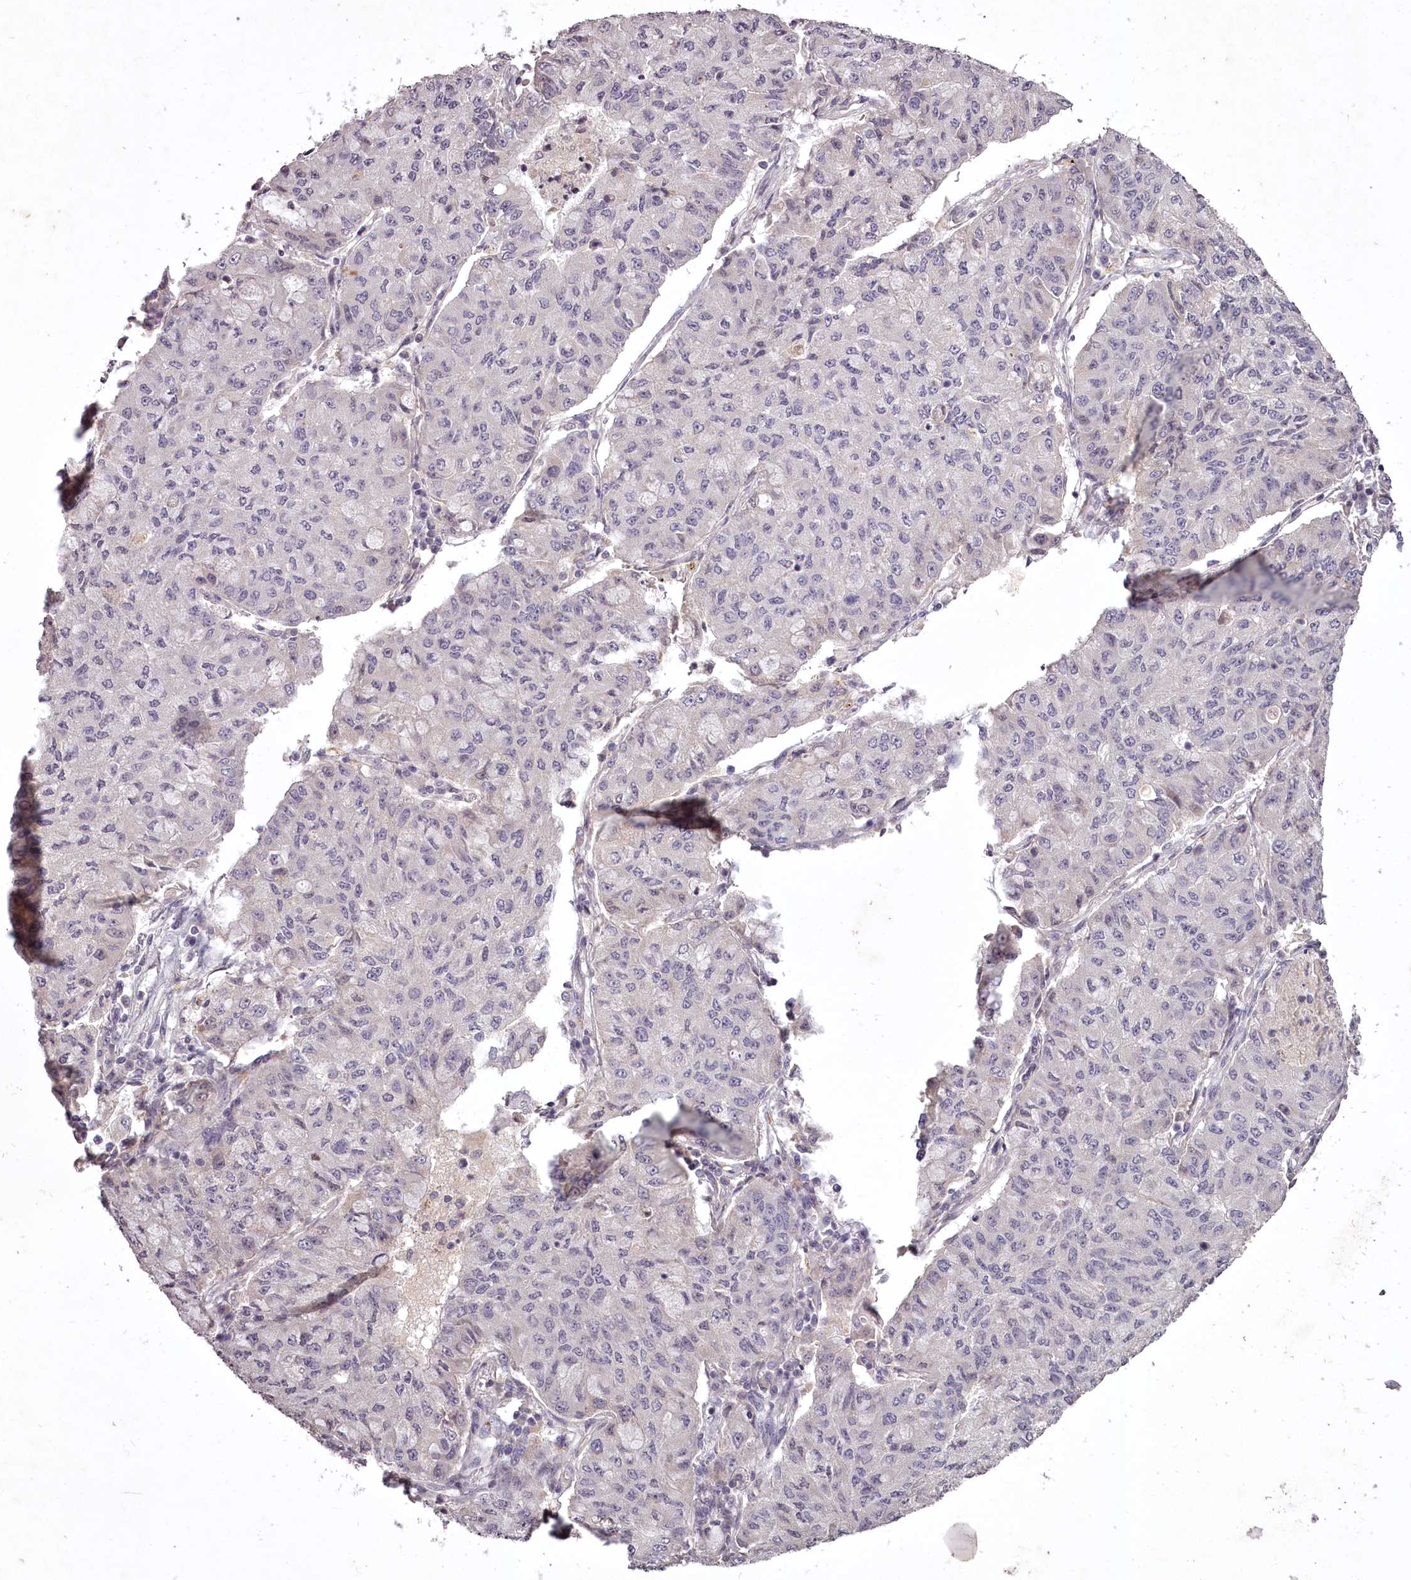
{"staining": {"intensity": "negative", "quantity": "none", "location": "none"}, "tissue": "lung cancer", "cell_type": "Tumor cells", "image_type": "cancer", "snomed": [{"axis": "morphology", "description": "Squamous cell carcinoma, NOS"}, {"axis": "topography", "description": "Lung"}], "caption": "IHC of human lung cancer shows no positivity in tumor cells. (Brightfield microscopy of DAB immunohistochemistry at high magnification).", "gene": "RBMXL2", "patient": {"sex": "male", "age": 74}}